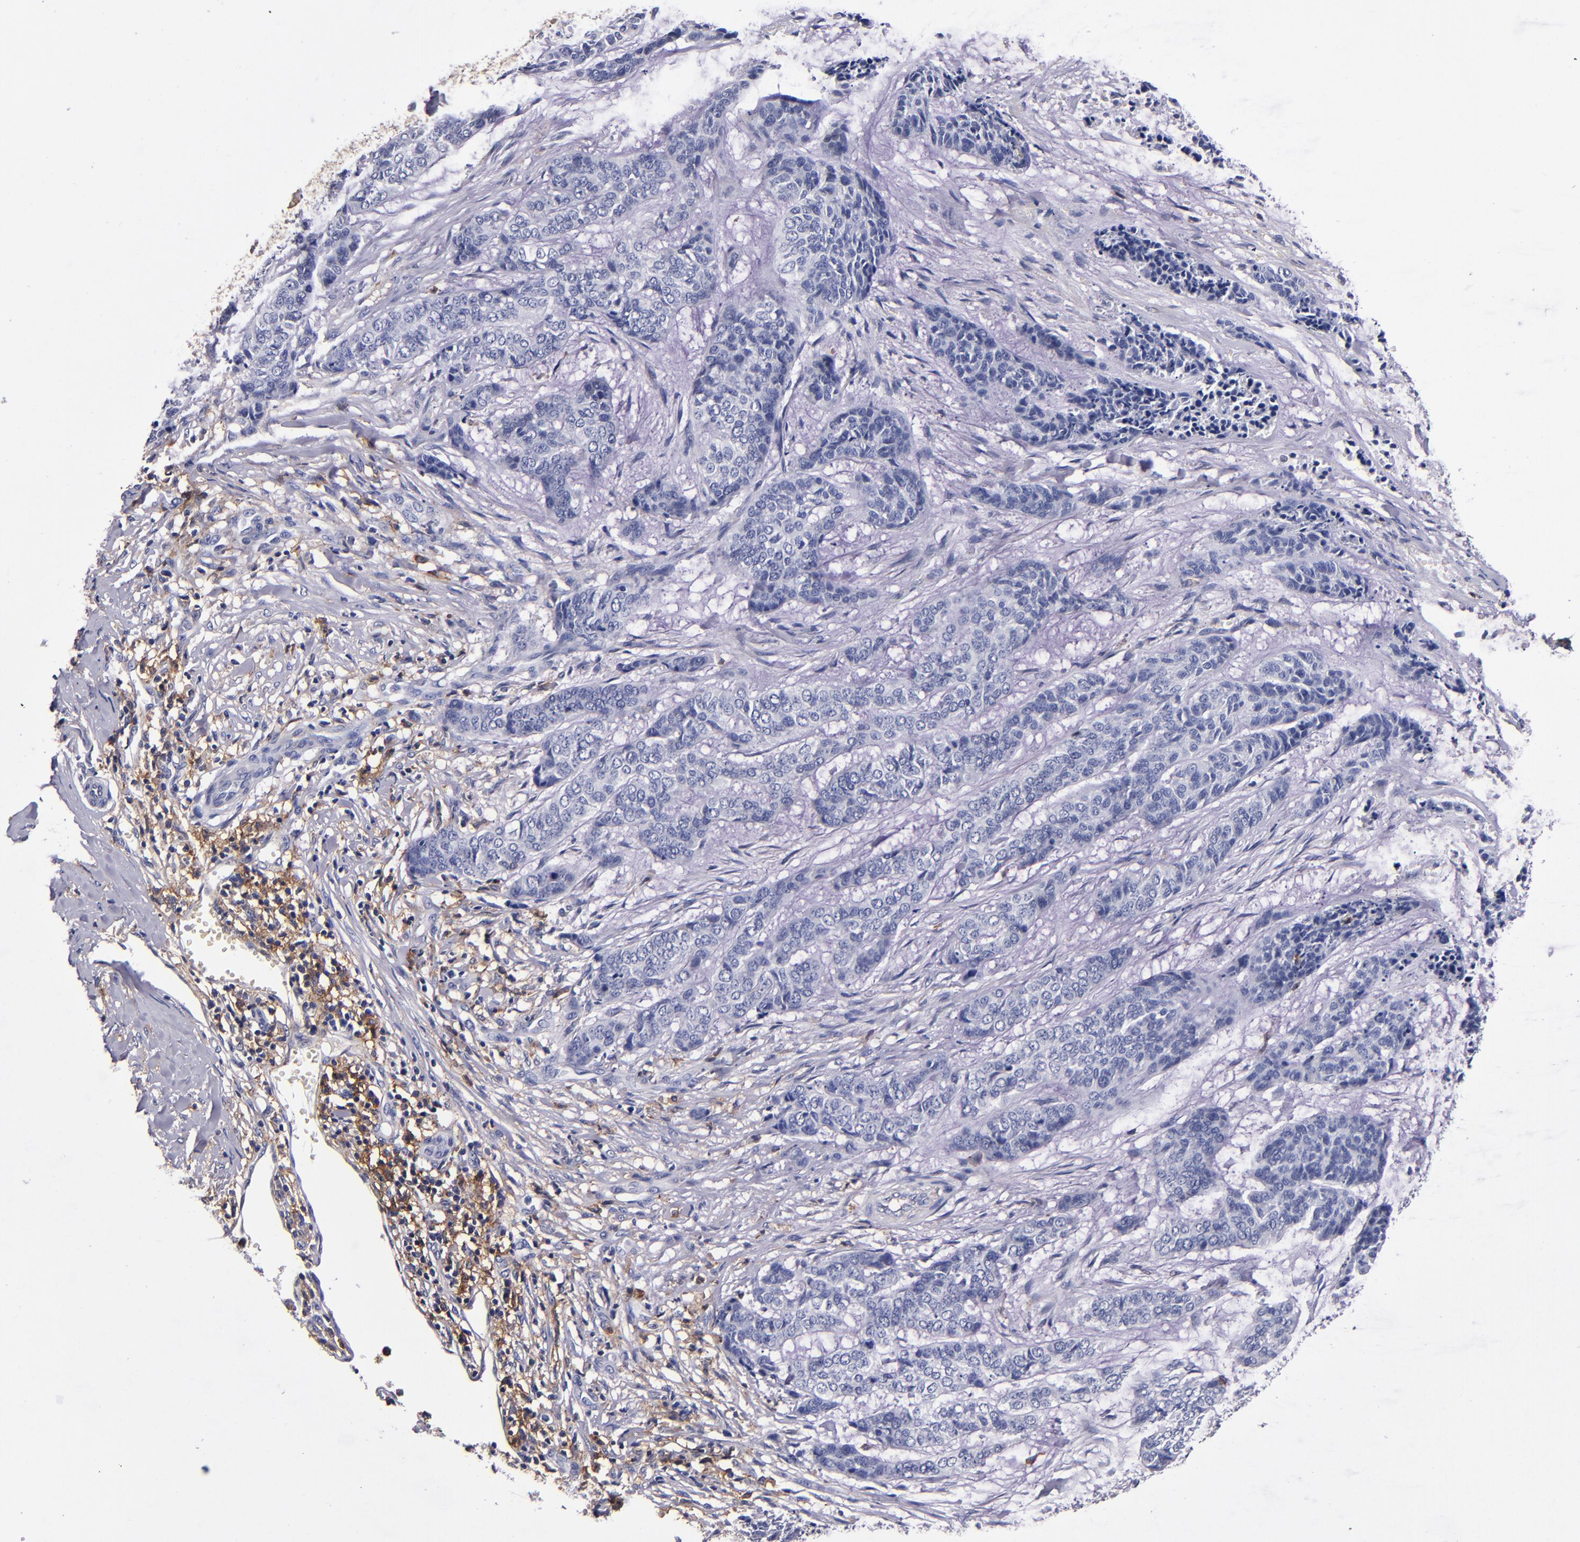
{"staining": {"intensity": "negative", "quantity": "none", "location": "none"}, "tissue": "skin cancer", "cell_type": "Tumor cells", "image_type": "cancer", "snomed": [{"axis": "morphology", "description": "Basal cell carcinoma"}, {"axis": "topography", "description": "Skin"}], "caption": "Immunohistochemistry photomicrograph of skin cancer stained for a protein (brown), which displays no expression in tumor cells.", "gene": "SIRPA", "patient": {"sex": "female", "age": 64}}